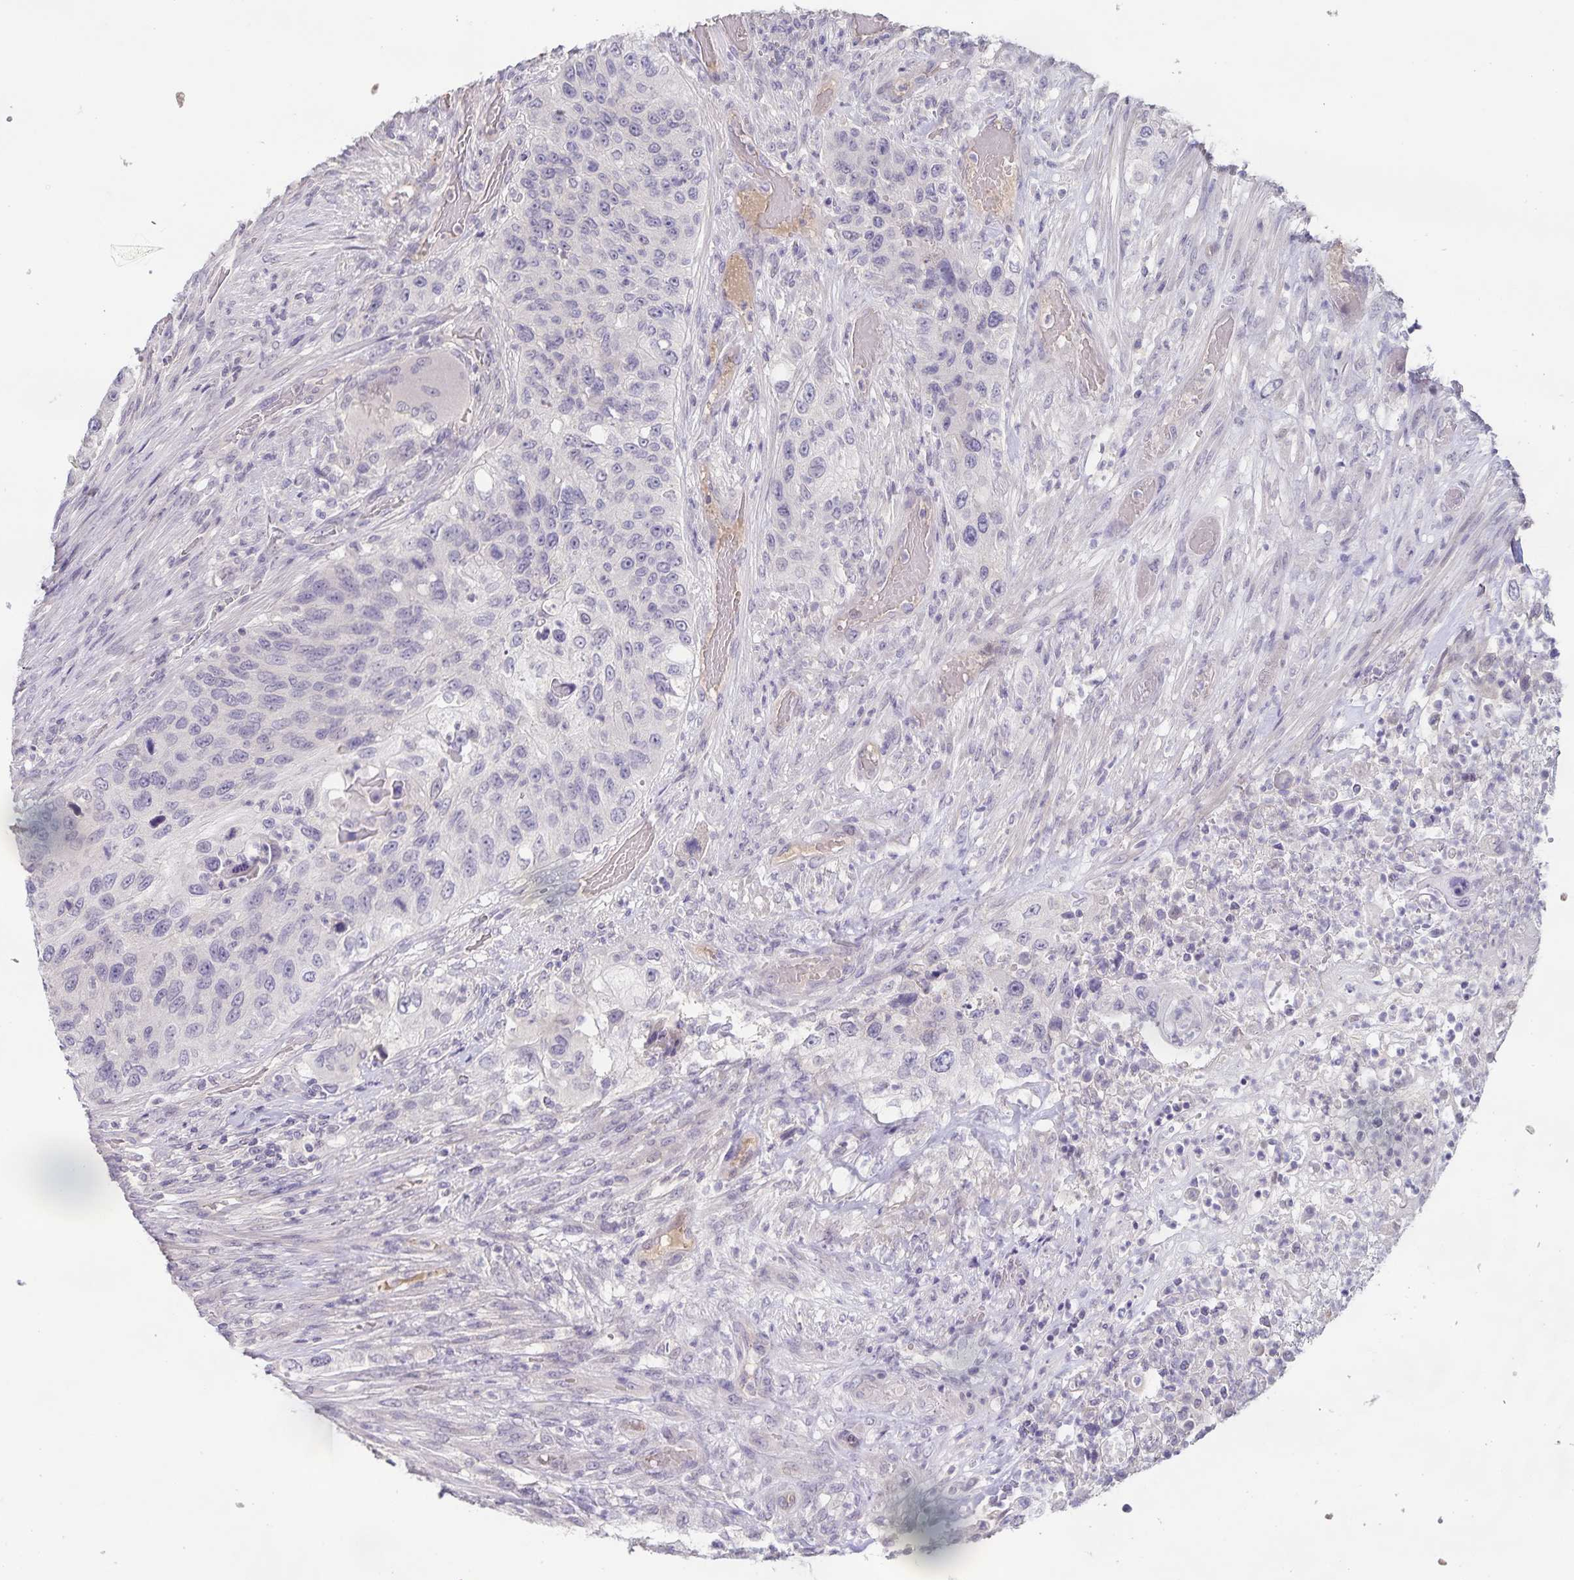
{"staining": {"intensity": "negative", "quantity": "none", "location": "none"}, "tissue": "urothelial cancer", "cell_type": "Tumor cells", "image_type": "cancer", "snomed": [{"axis": "morphology", "description": "Urothelial carcinoma, High grade"}, {"axis": "topography", "description": "Urinary bladder"}], "caption": "Immunohistochemistry histopathology image of neoplastic tissue: high-grade urothelial carcinoma stained with DAB demonstrates no significant protein positivity in tumor cells.", "gene": "INSL5", "patient": {"sex": "female", "age": 60}}